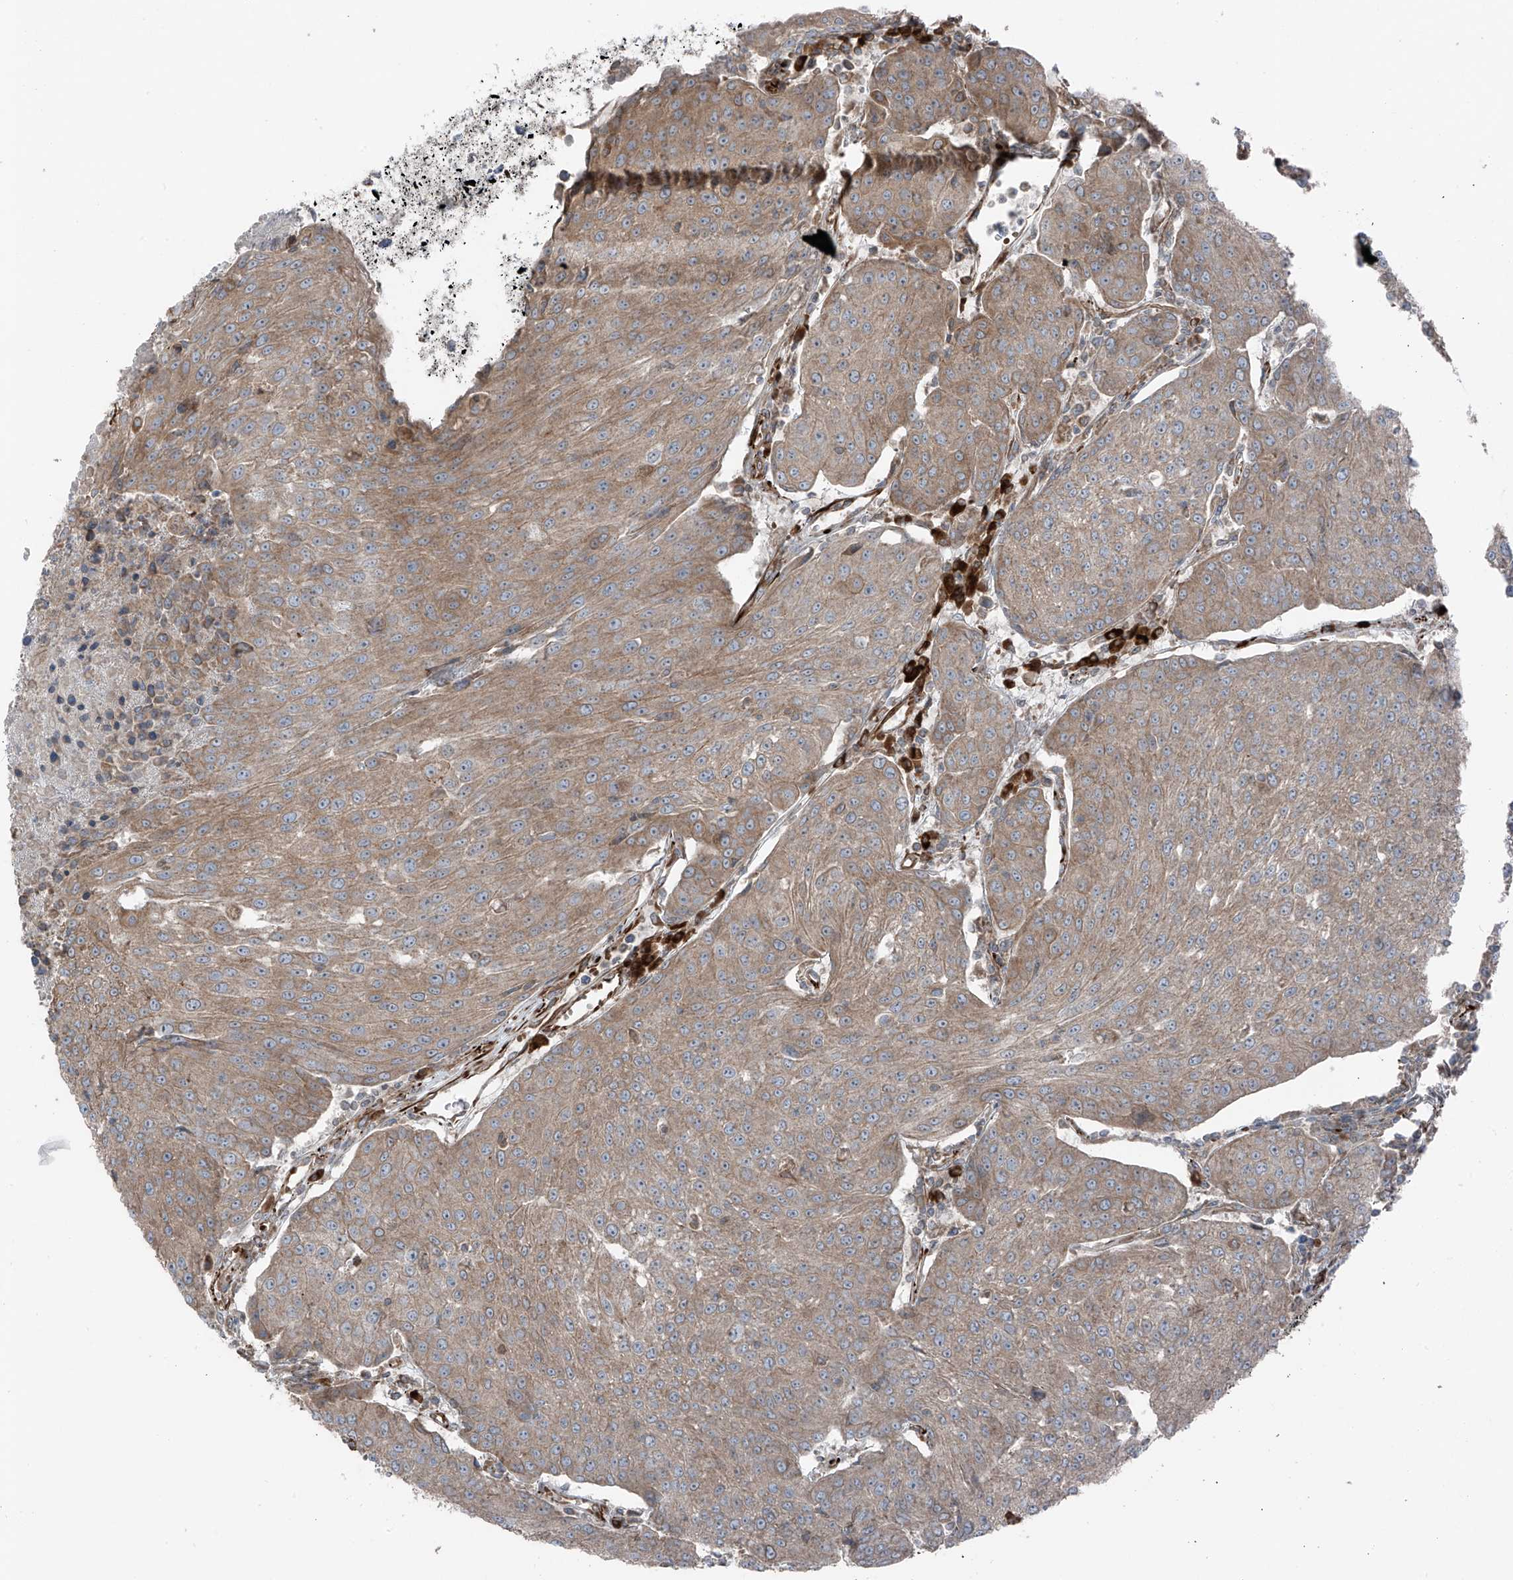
{"staining": {"intensity": "moderate", "quantity": ">75%", "location": "cytoplasmic/membranous"}, "tissue": "urothelial cancer", "cell_type": "Tumor cells", "image_type": "cancer", "snomed": [{"axis": "morphology", "description": "Urothelial carcinoma, High grade"}, {"axis": "topography", "description": "Urinary bladder"}], "caption": "Urothelial cancer stained for a protein (brown) exhibits moderate cytoplasmic/membranous positive staining in approximately >75% of tumor cells.", "gene": "ERLEC1", "patient": {"sex": "female", "age": 85}}